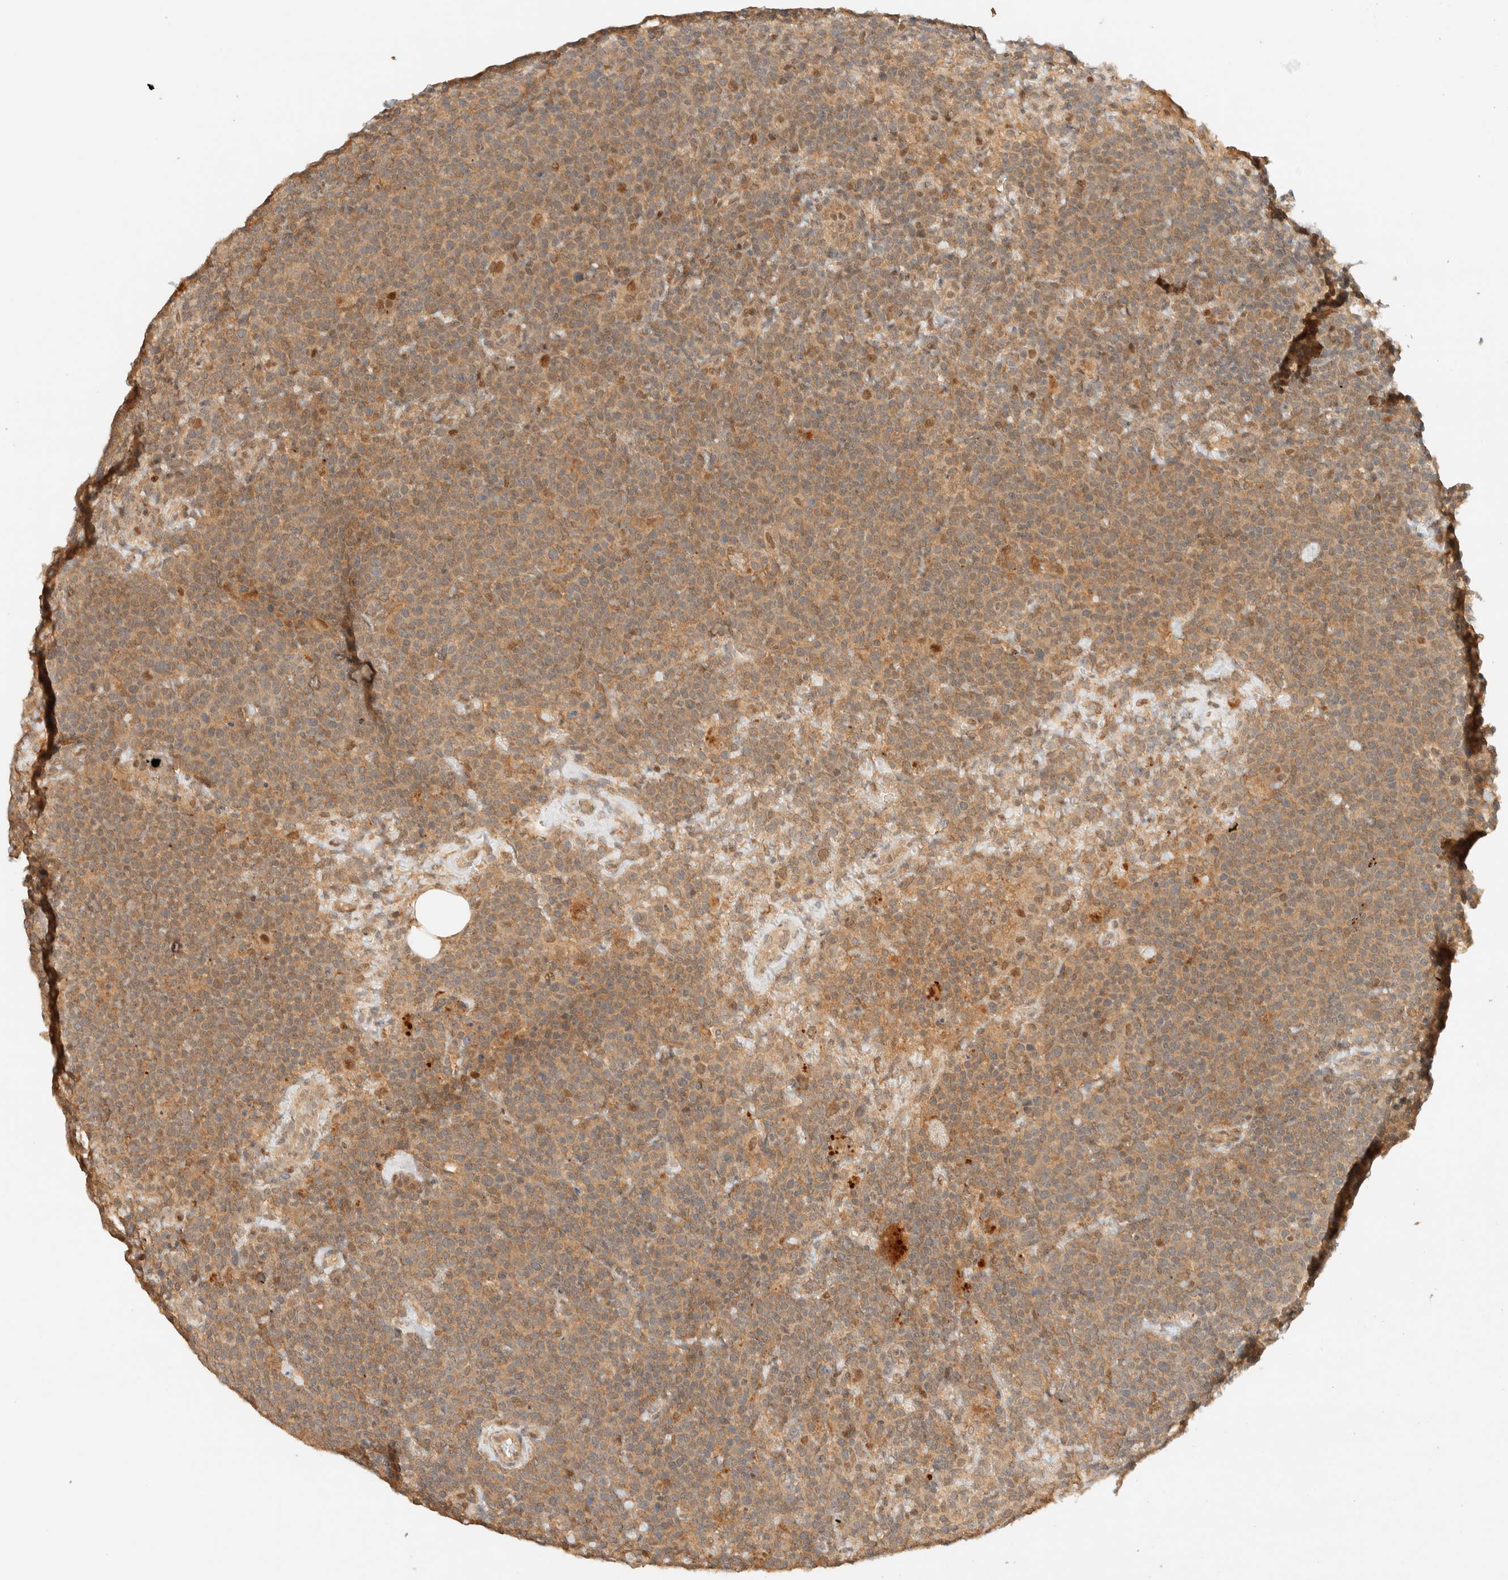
{"staining": {"intensity": "moderate", "quantity": ">75%", "location": "cytoplasmic/membranous"}, "tissue": "lymphoma", "cell_type": "Tumor cells", "image_type": "cancer", "snomed": [{"axis": "morphology", "description": "Malignant lymphoma, non-Hodgkin's type, High grade"}, {"axis": "topography", "description": "Lymph node"}], "caption": "The micrograph shows a brown stain indicating the presence of a protein in the cytoplasmic/membranous of tumor cells in lymphoma. Nuclei are stained in blue.", "gene": "ZBTB34", "patient": {"sex": "male", "age": 61}}